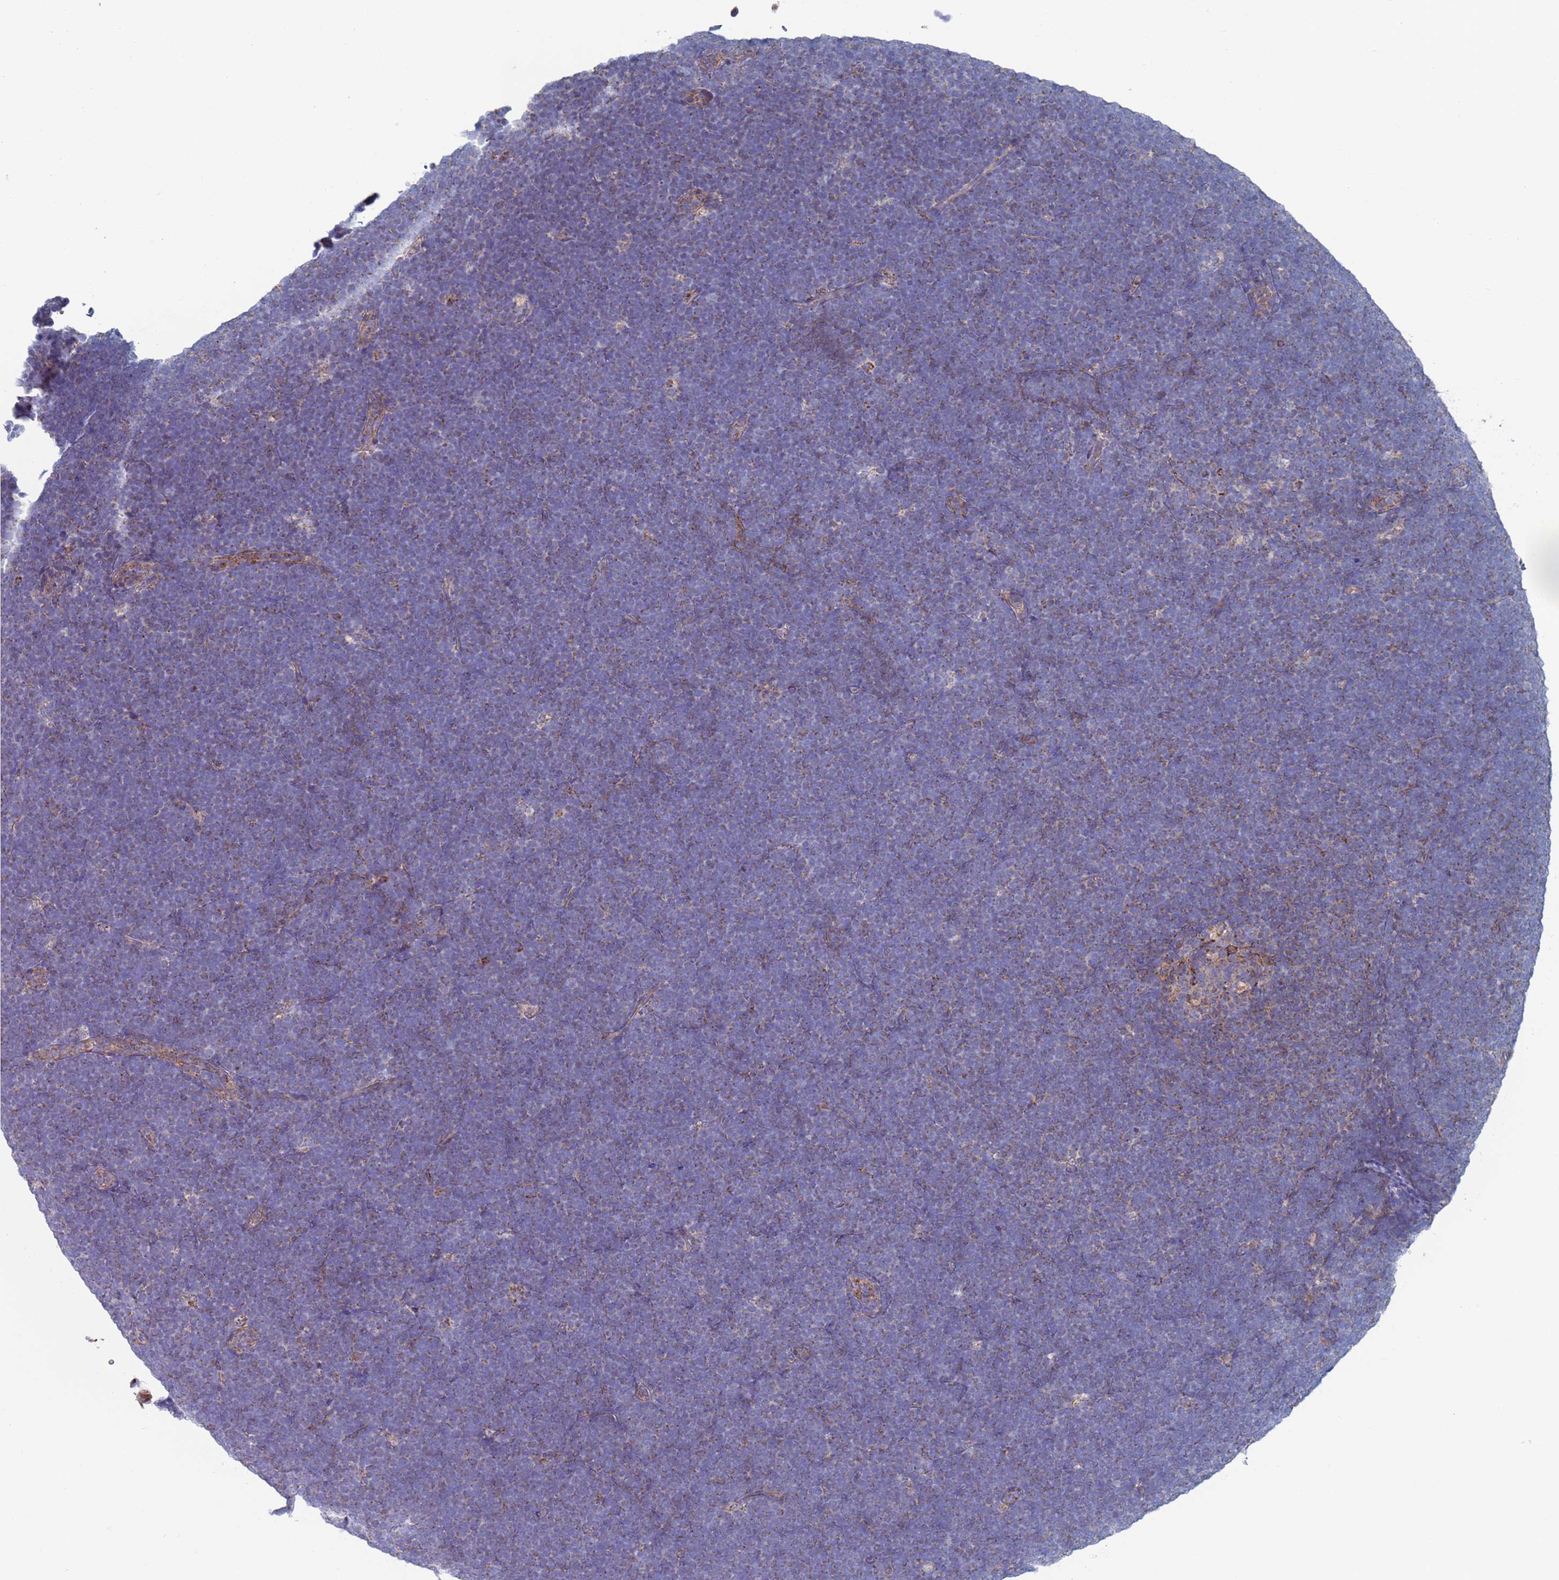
{"staining": {"intensity": "negative", "quantity": "none", "location": "none"}, "tissue": "lymphoma", "cell_type": "Tumor cells", "image_type": "cancer", "snomed": [{"axis": "morphology", "description": "Malignant lymphoma, non-Hodgkin's type, High grade"}, {"axis": "topography", "description": "Lymph node"}], "caption": "This is a photomicrograph of IHC staining of lymphoma, which shows no positivity in tumor cells.", "gene": "CHCHD6", "patient": {"sex": "male", "age": 13}}